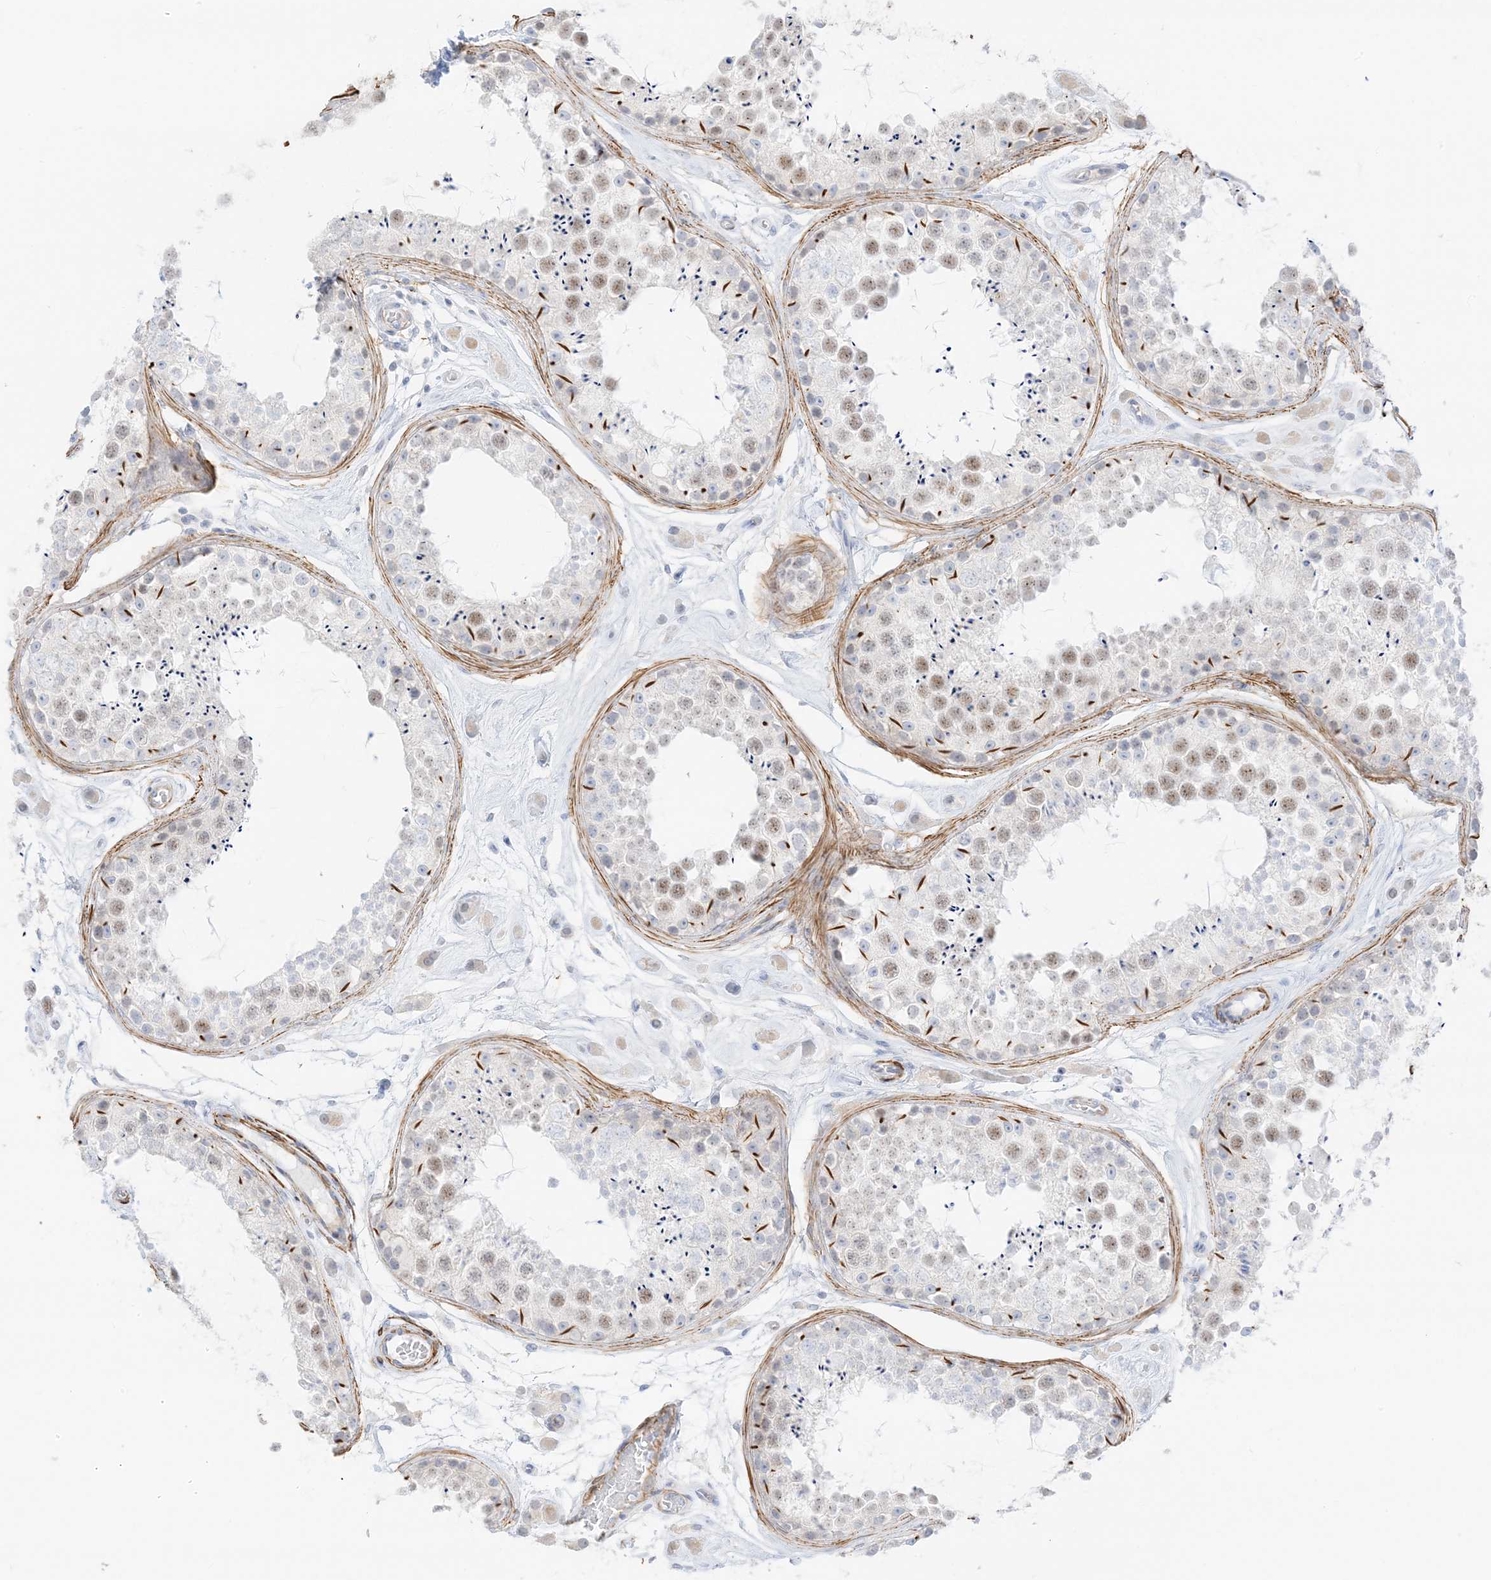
{"staining": {"intensity": "weak", "quantity": "25%-75%", "location": "nuclear"}, "tissue": "testis", "cell_type": "Cells in seminiferous ducts", "image_type": "normal", "snomed": [{"axis": "morphology", "description": "Normal tissue, NOS"}, {"axis": "topography", "description": "Testis"}], "caption": "Weak nuclear staining is identified in approximately 25%-75% of cells in seminiferous ducts in unremarkable testis.", "gene": "SLC22A13", "patient": {"sex": "male", "age": 25}}